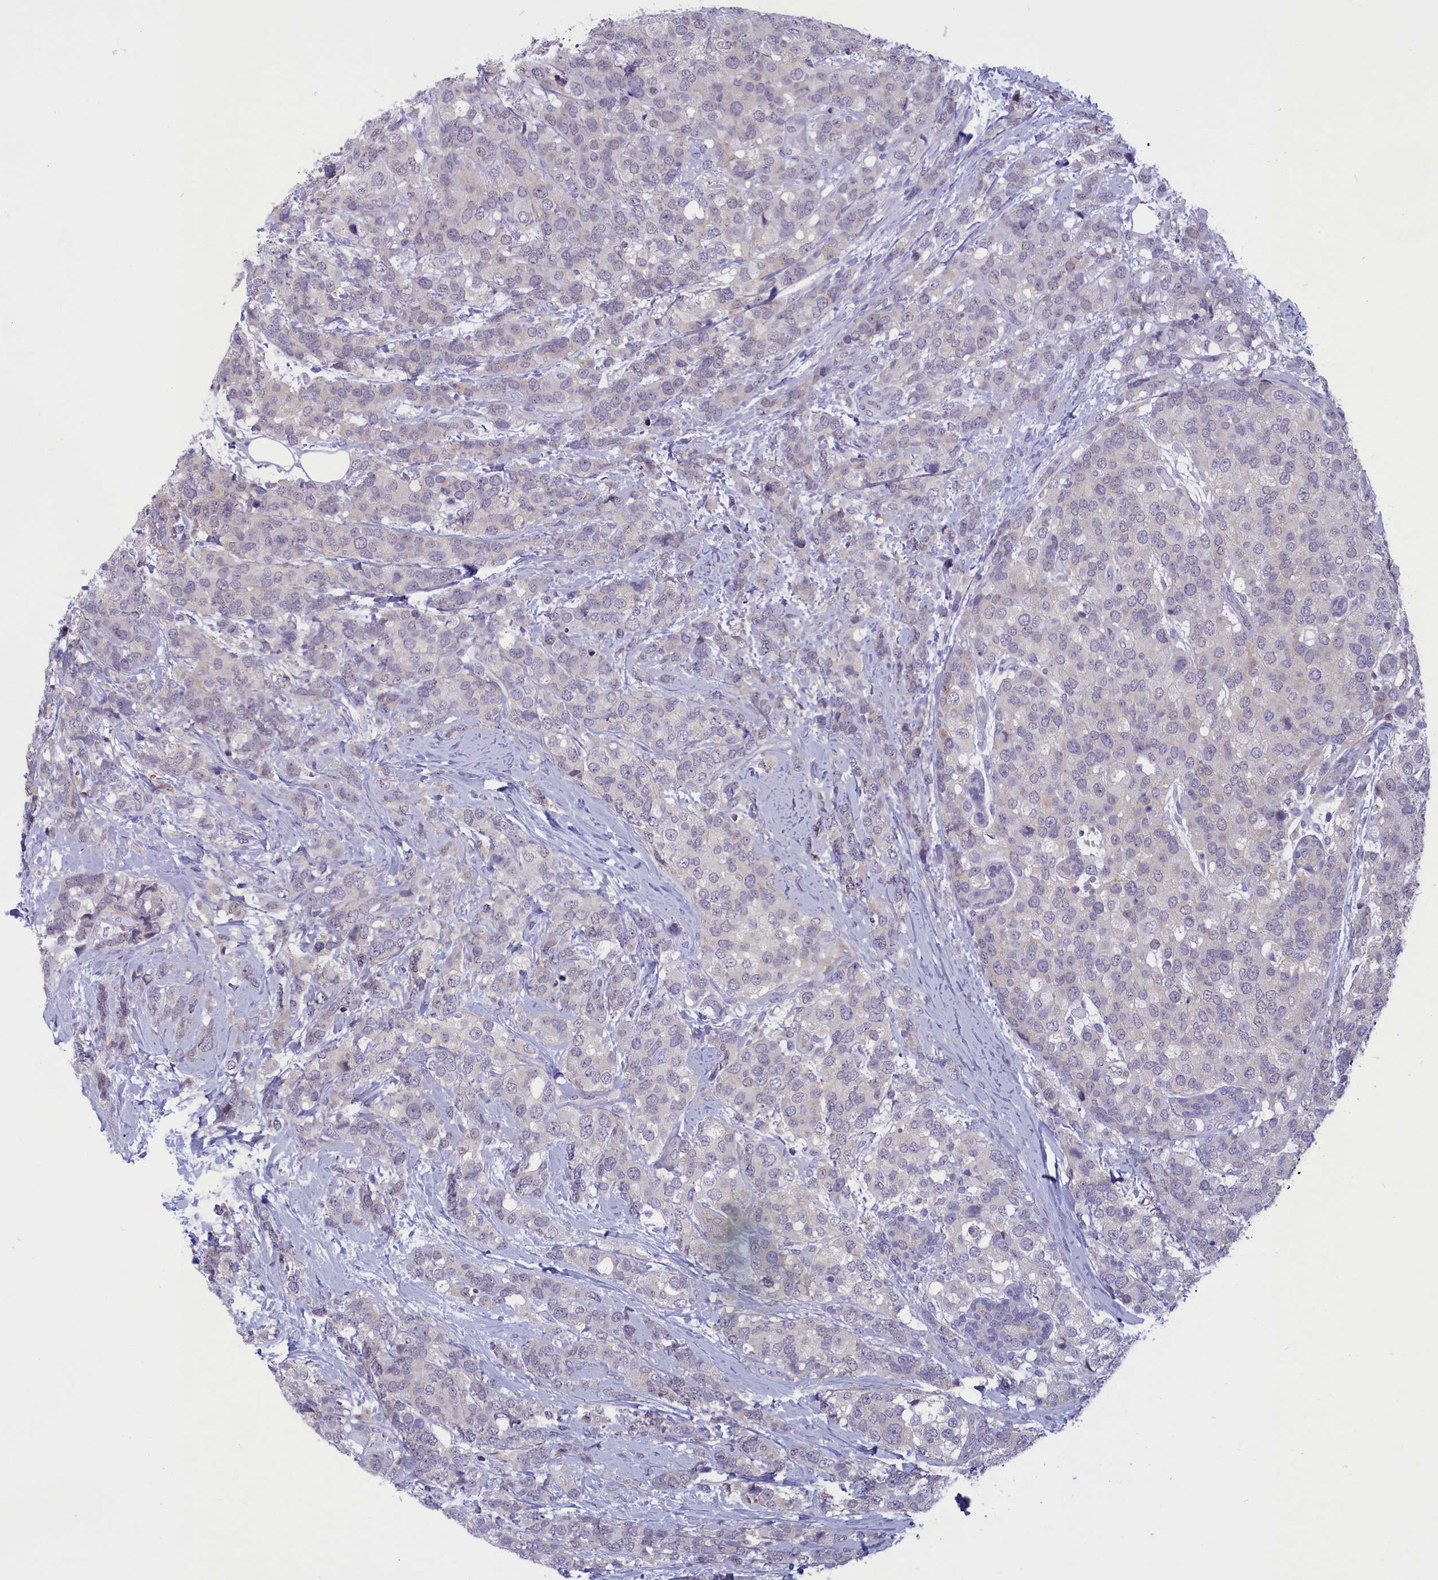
{"staining": {"intensity": "negative", "quantity": "none", "location": "none"}, "tissue": "breast cancer", "cell_type": "Tumor cells", "image_type": "cancer", "snomed": [{"axis": "morphology", "description": "Lobular carcinoma"}, {"axis": "topography", "description": "Breast"}], "caption": "Breast cancer was stained to show a protein in brown. There is no significant positivity in tumor cells.", "gene": "CORO2A", "patient": {"sex": "female", "age": 59}}